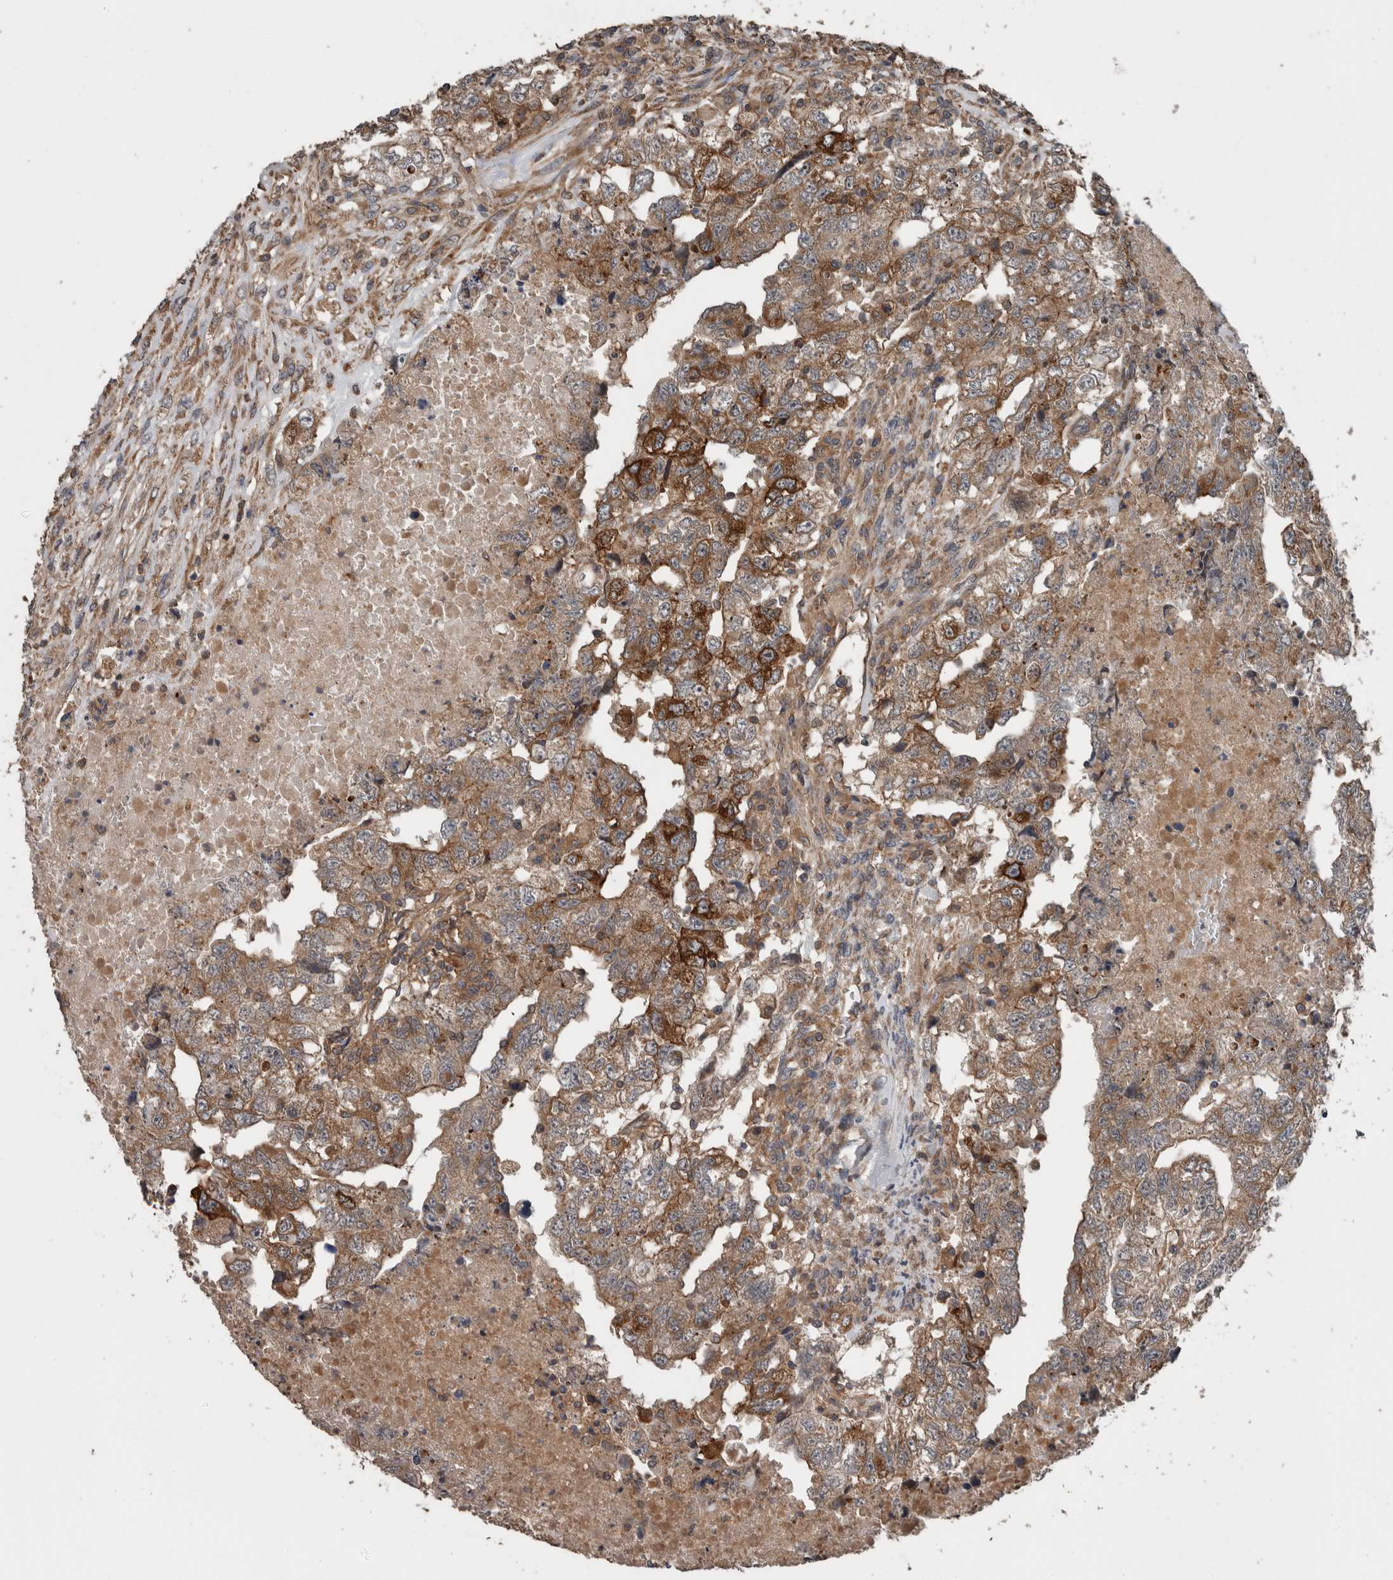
{"staining": {"intensity": "moderate", "quantity": ">75%", "location": "cytoplasmic/membranous"}, "tissue": "testis cancer", "cell_type": "Tumor cells", "image_type": "cancer", "snomed": [{"axis": "morphology", "description": "Carcinoma, Embryonal, NOS"}, {"axis": "topography", "description": "Testis"}], "caption": "Testis cancer (embryonal carcinoma) stained with DAB (3,3'-diaminobenzidine) IHC shows medium levels of moderate cytoplasmic/membranous expression in approximately >75% of tumor cells. (brown staining indicates protein expression, while blue staining denotes nuclei).", "gene": "RIOK3", "patient": {"sex": "male", "age": 36}}